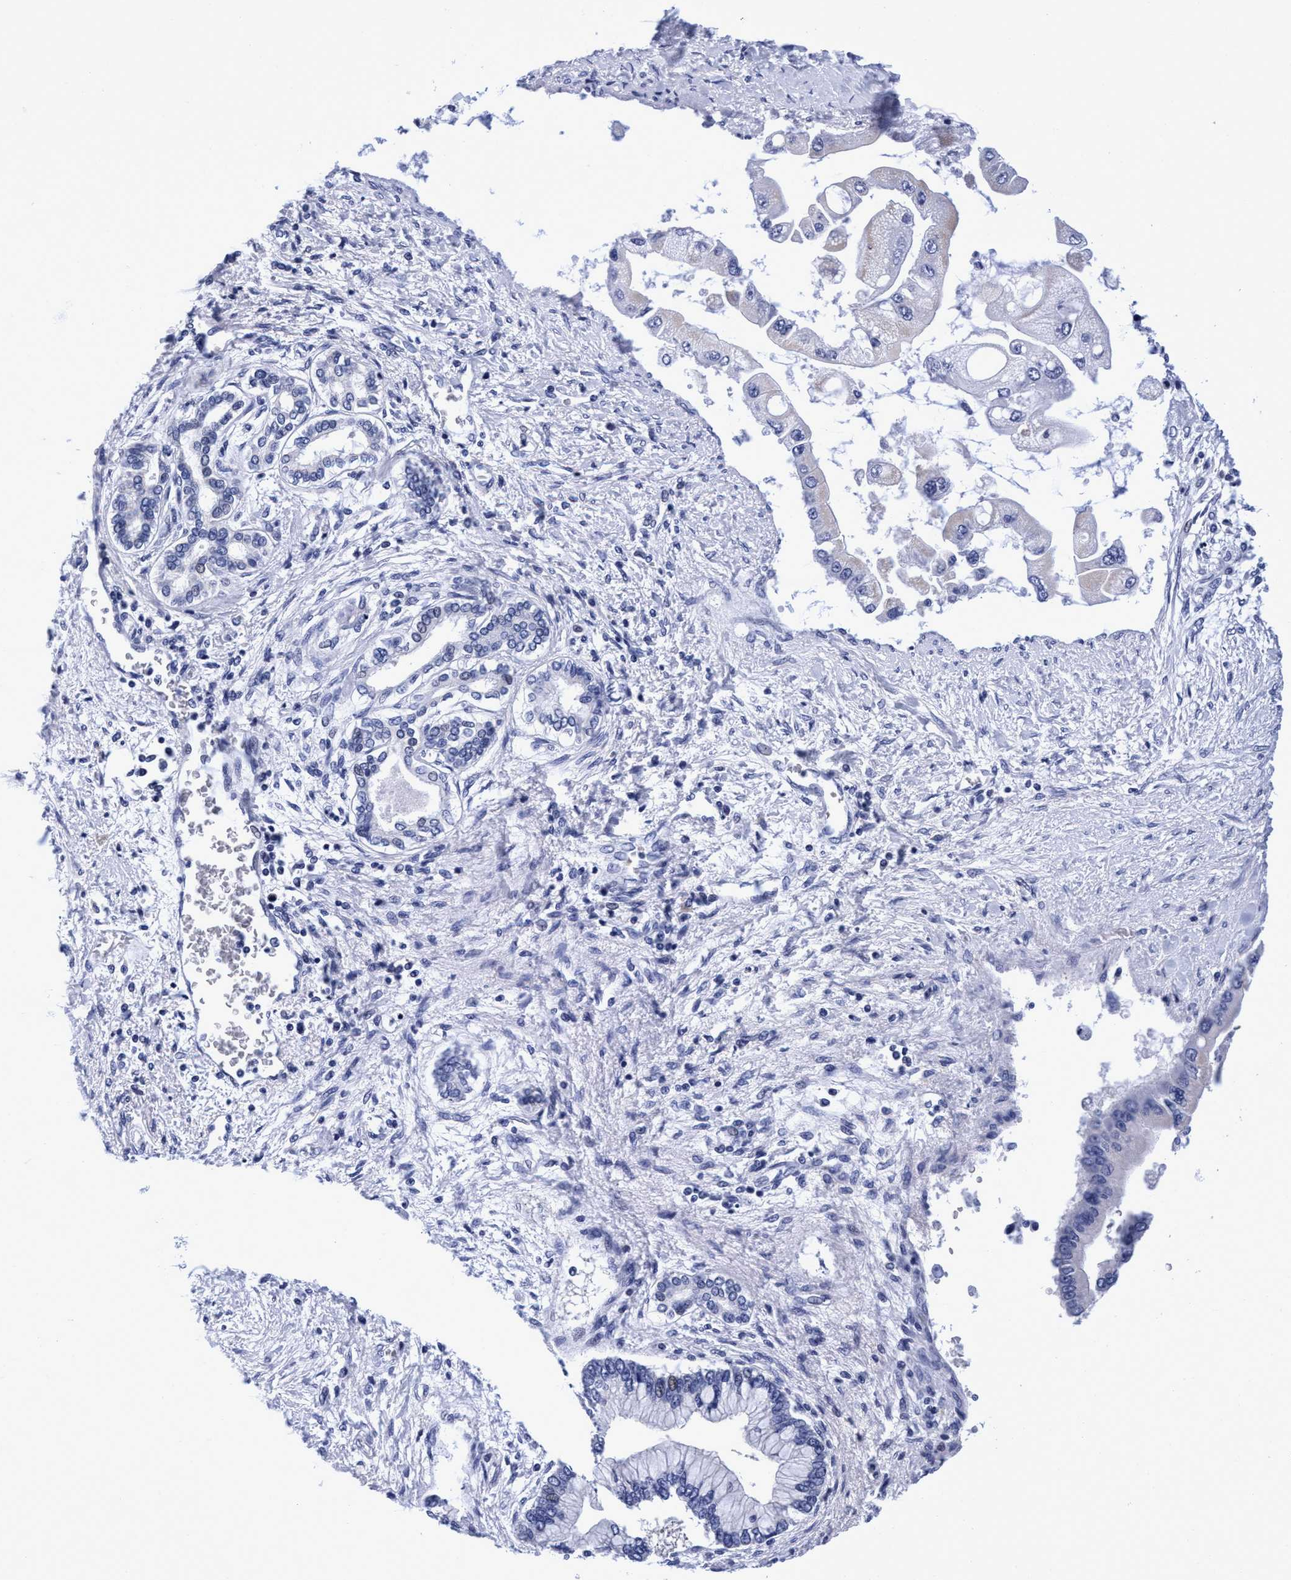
{"staining": {"intensity": "weak", "quantity": "<25%", "location": "cytoplasmic/membranous"}, "tissue": "liver cancer", "cell_type": "Tumor cells", "image_type": "cancer", "snomed": [{"axis": "morphology", "description": "Cholangiocarcinoma"}, {"axis": "topography", "description": "Liver"}], "caption": "This is a photomicrograph of immunohistochemistry (IHC) staining of liver cancer (cholangiocarcinoma), which shows no expression in tumor cells.", "gene": "PLPPR1", "patient": {"sex": "male", "age": 50}}